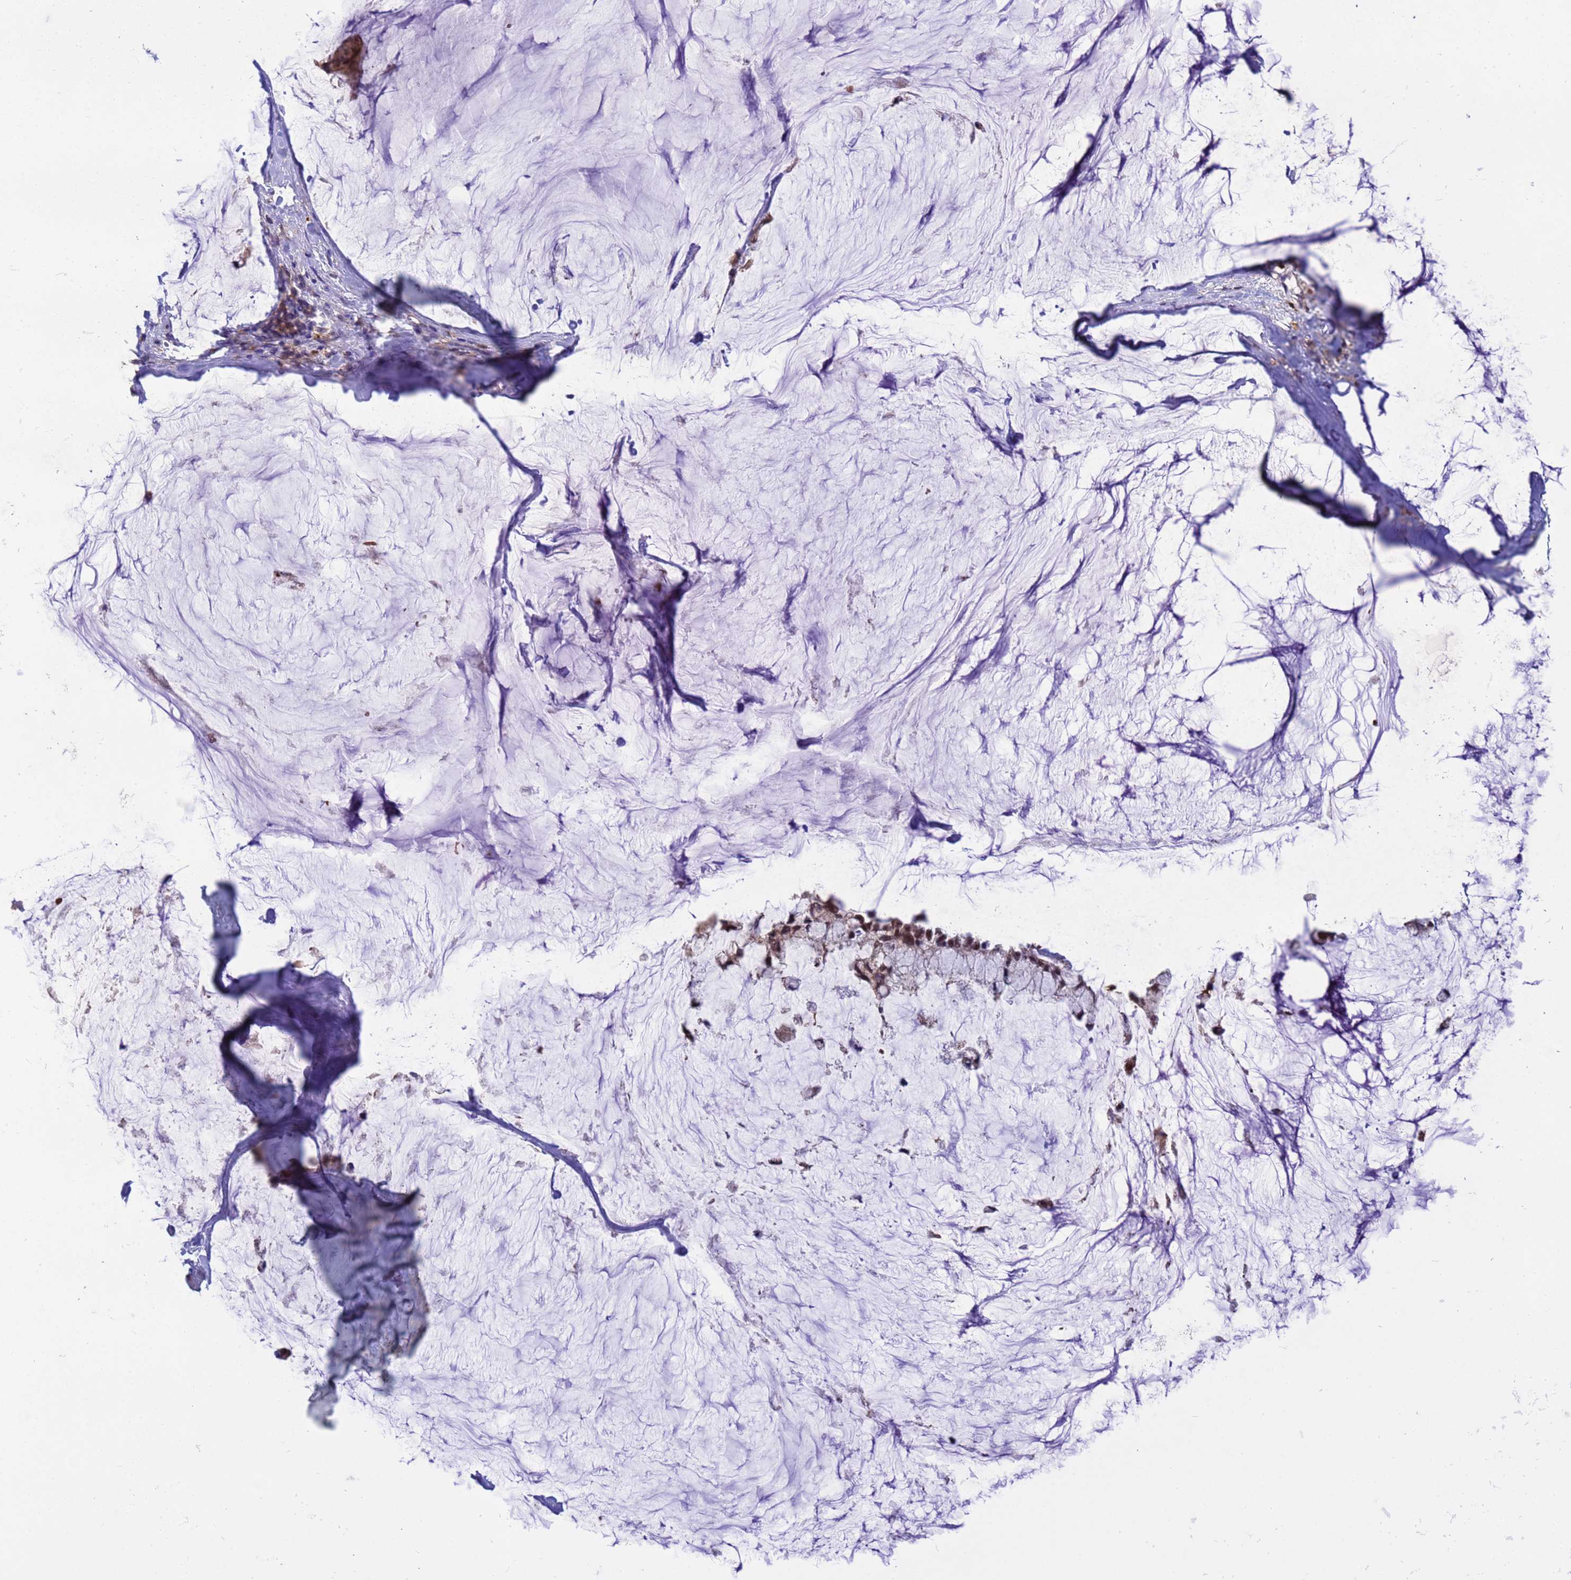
{"staining": {"intensity": "moderate", "quantity": ">75%", "location": "cytoplasmic/membranous,nuclear"}, "tissue": "ovarian cancer", "cell_type": "Tumor cells", "image_type": "cancer", "snomed": [{"axis": "morphology", "description": "Cystadenocarcinoma, mucinous, NOS"}, {"axis": "topography", "description": "Ovary"}], "caption": "An immunohistochemistry photomicrograph of neoplastic tissue is shown. Protein staining in brown labels moderate cytoplasmic/membranous and nuclear positivity in ovarian cancer (mucinous cystadenocarcinoma) within tumor cells.", "gene": "NPEPPS", "patient": {"sex": "female", "age": 39}}